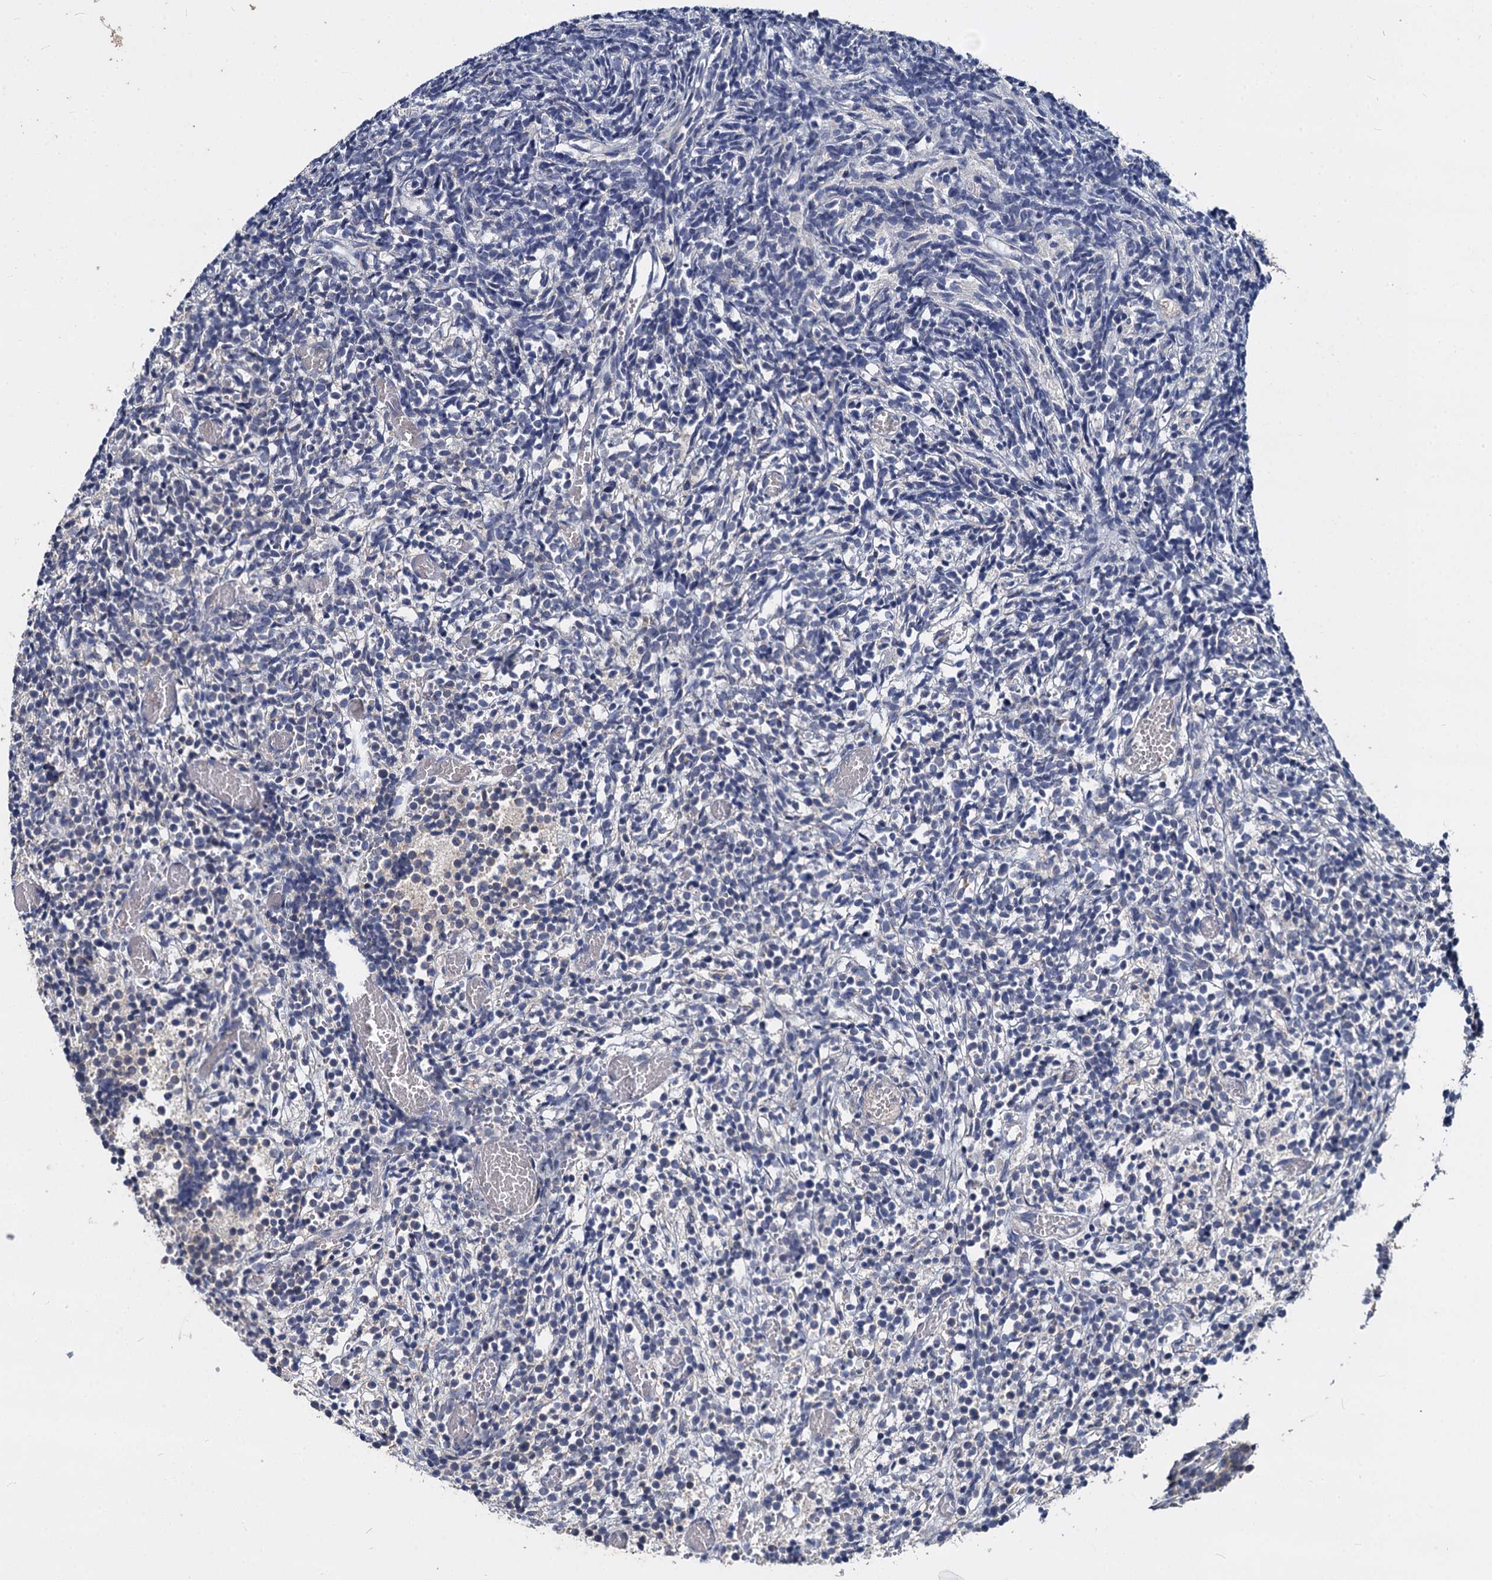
{"staining": {"intensity": "negative", "quantity": "none", "location": "none"}, "tissue": "glioma", "cell_type": "Tumor cells", "image_type": "cancer", "snomed": [{"axis": "morphology", "description": "Glioma, malignant, Low grade"}, {"axis": "topography", "description": "Brain"}], "caption": "An image of human malignant glioma (low-grade) is negative for staining in tumor cells.", "gene": "CCDC184", "patient": {"sex": "female", "age": 1}}